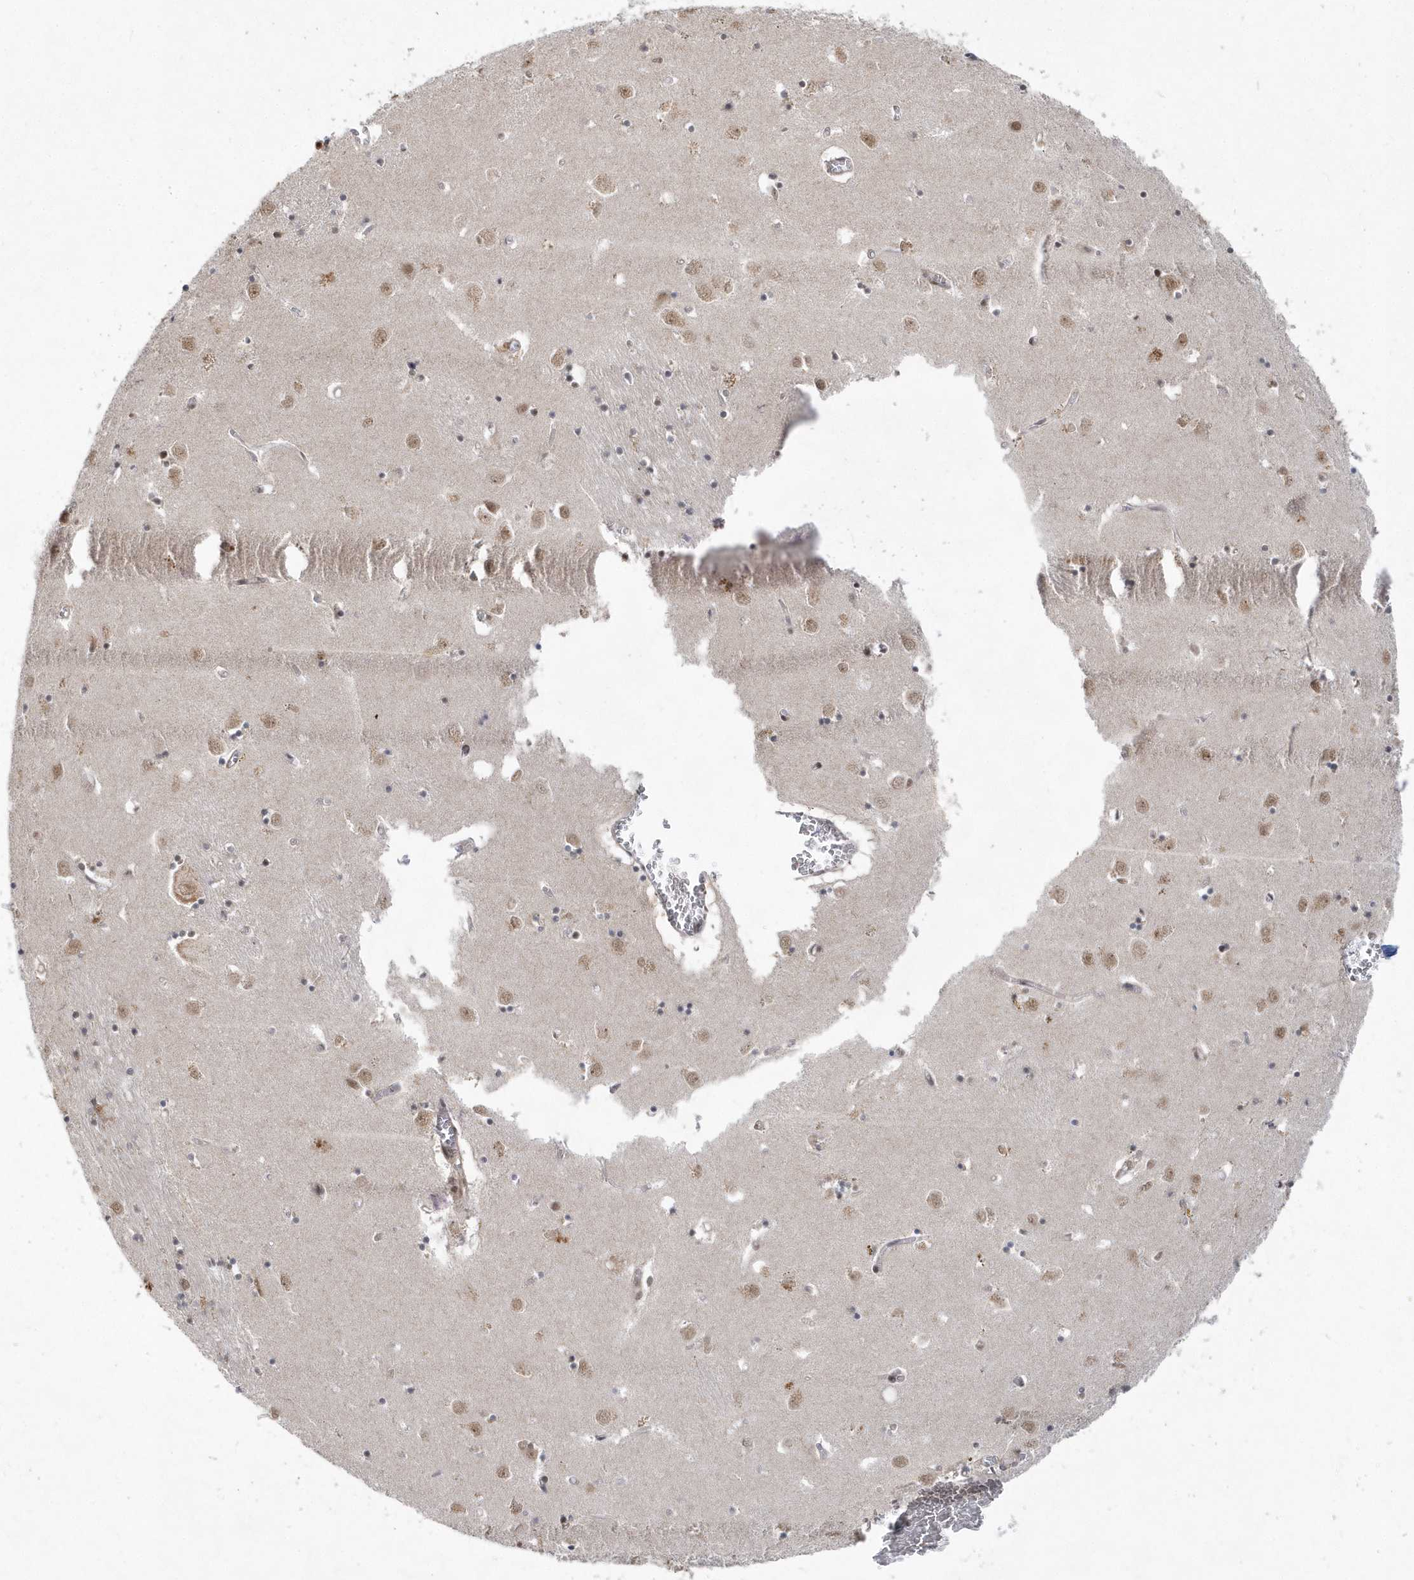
{"staining": {"intensity": "moderate", "quantity": "25%-75%", "location": "cytoplasmic/membranous,nuclear"}, "tissue": "caudate", "cell_type": "Glial cells", "image_type": "normal", "snomed": [{"axis": "morphology", "description": "Normal tissue, NOS"}, {"axis": "topography", "description": "Lateral ventricle wall"}], "caption": "This is an image of immunohistochemistry staining of normal caudate, which shows moderate staining in the cytoplasmic/membranous,nuclear of glial cells.", "gene": "MXI1", "patient": {"sex": "male", "age": 70}}